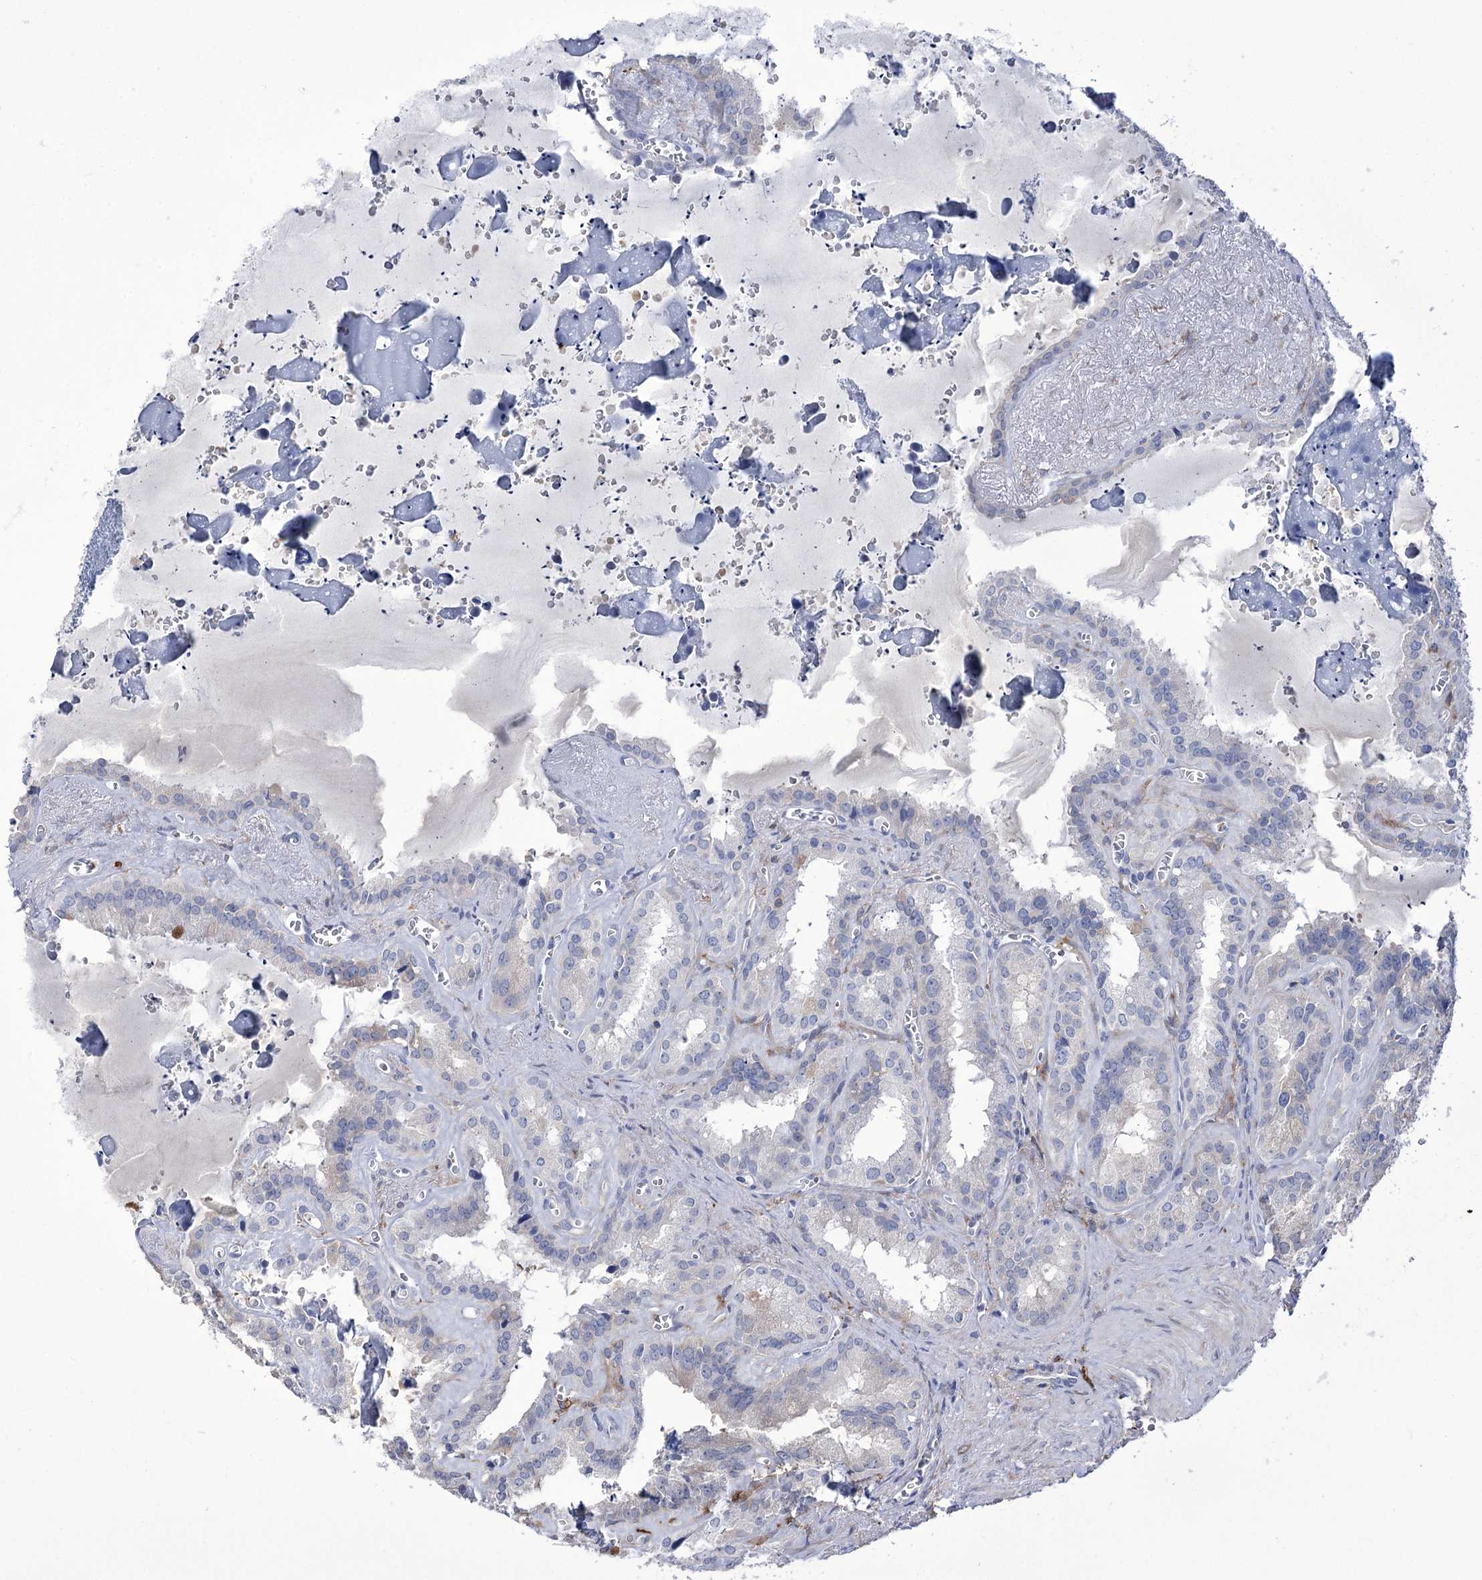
{"staining": {"intensity": "negative", "quantity": "none", "location": "none"}, "tissue": "seminal vesicle", "cell_type": "Glandular cells", "image_type": "normal", "snomed": [{"axis": "morphology", "description": "Normal tissue, NOS"}, {"axis": "topography", "description": "Prostate"}, {"axis": "topography", "description": "Seminal veicle"}], "caption": "This is an immunohistochemistry histopathology image of normal human seminal vesicle. There is no expression in glandular cells.", "gene": "ZNF622", "patient": {"sex": "male", "age": 59}}